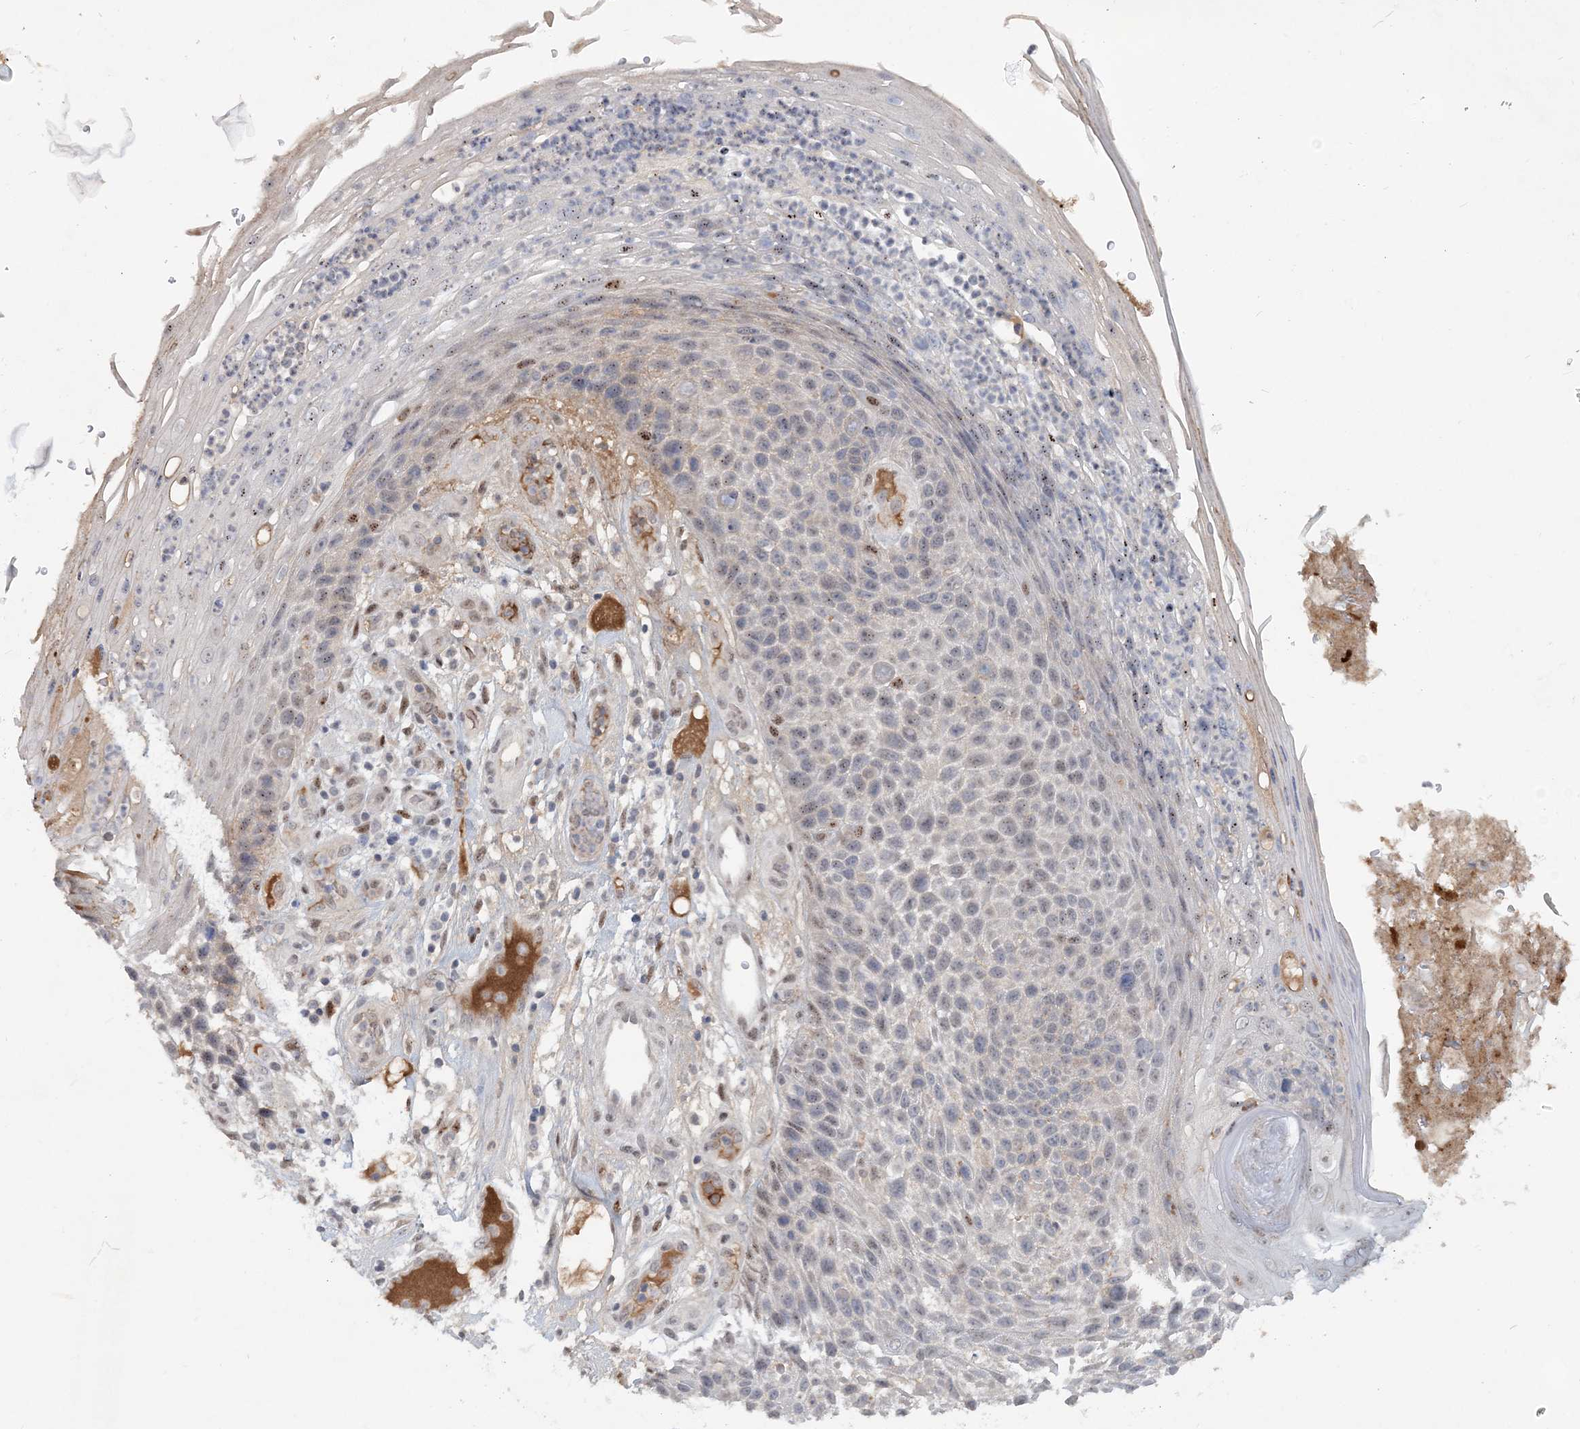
{"staining": {"intensity": "weak", "quantity": "<25%", "location": "cytoplasmic/membranous"}, "tissue": "skin cancer", "cell_type": "Tumor cells", "image_type": "cancer", "snomed": [{"axis": "morphology", "description": "Squamous cell carcinoma, NOS"}, {"axis": "topography", "description": "Skin"}], "caption": "IHC photomicrograph of squamous cell carcinoma (skin) stained for a protein (brown), which exhibits no staining in tumor cells. Nuclei are stained in blue.", "gene": "GIN1", "patient": {"sex": "female", "age": 88}}